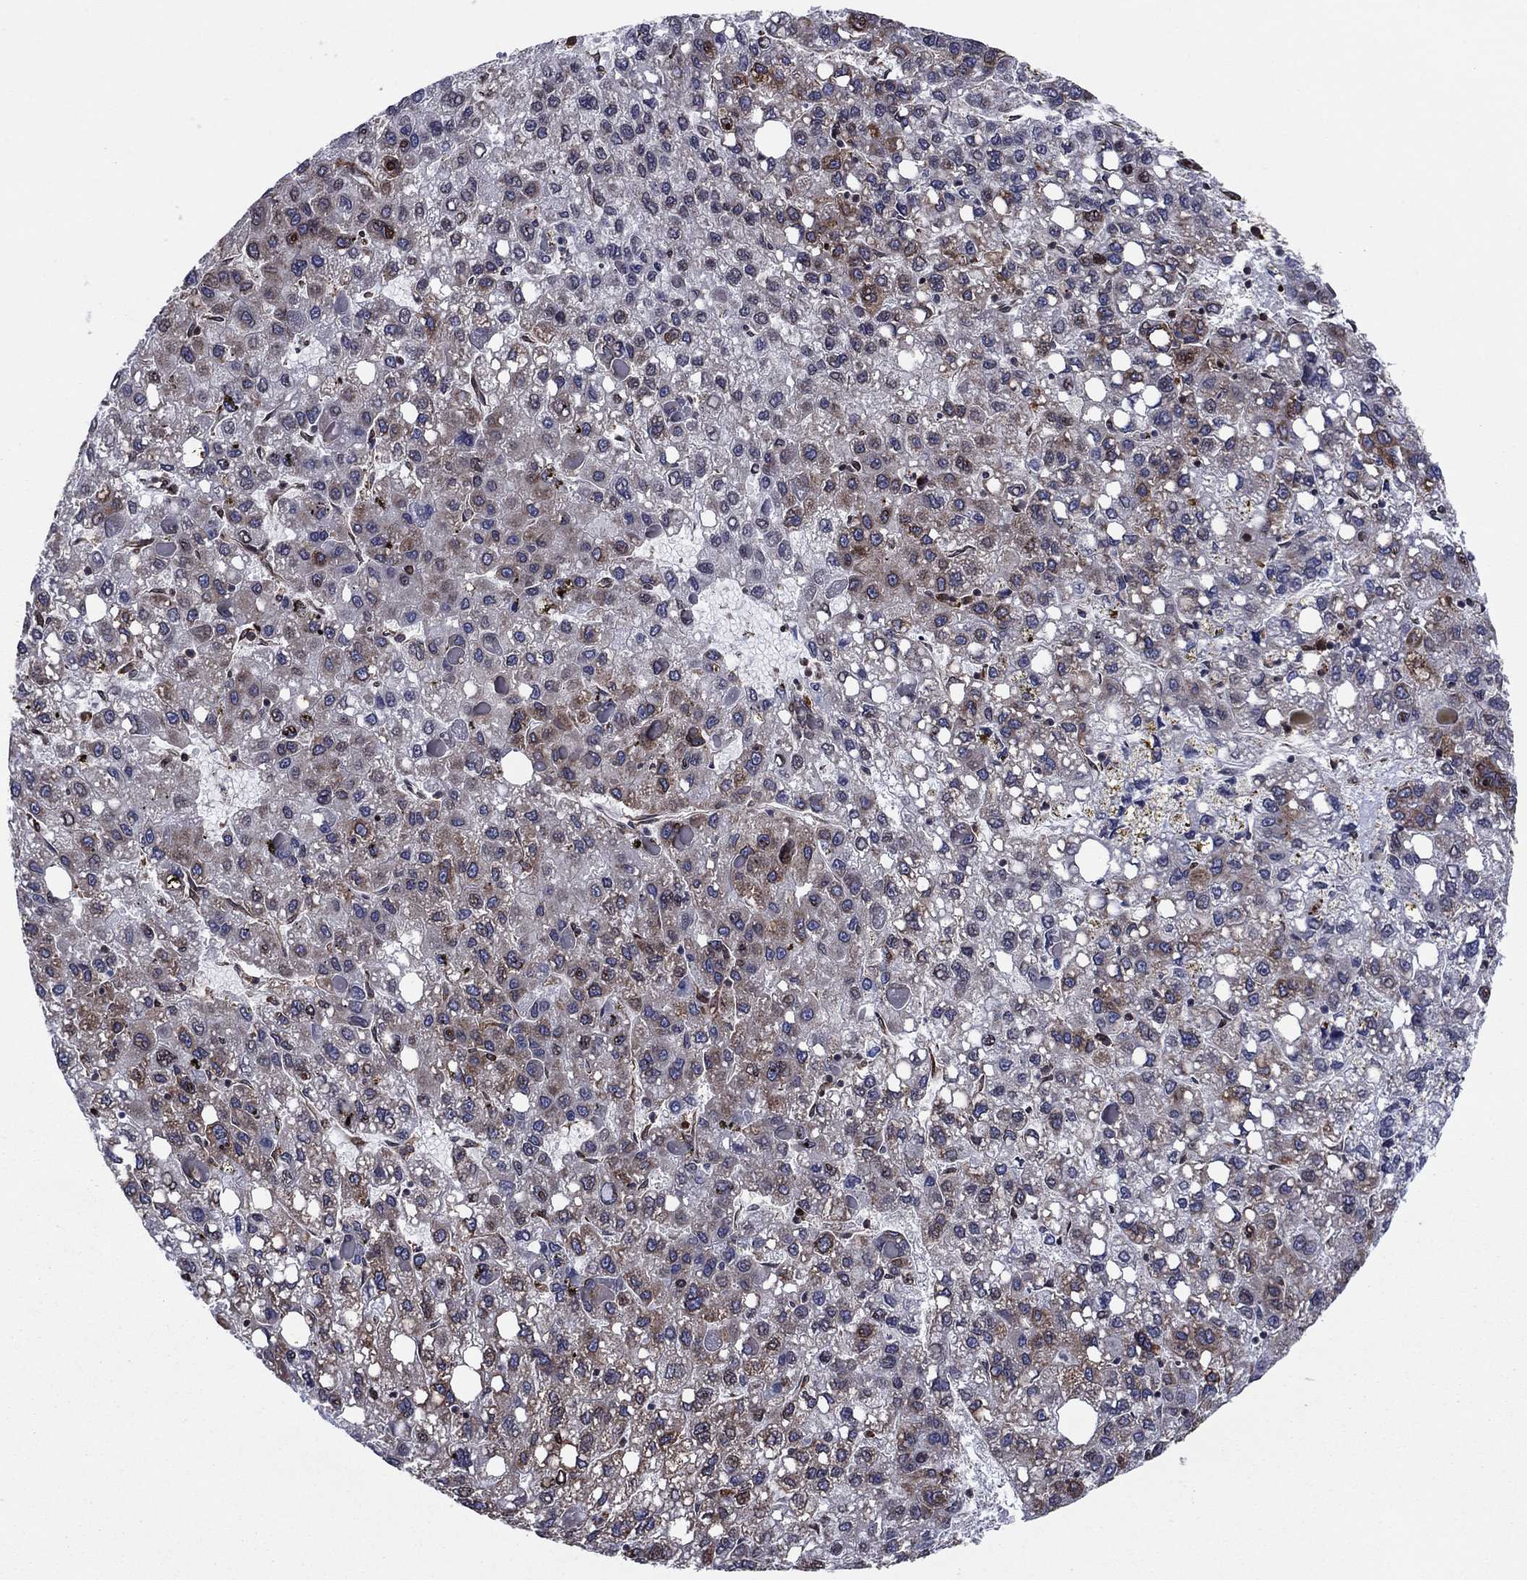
{"staining": {"intensity": "moderate", "quantity": "<25%", "location": "cytoplasmic/membranous"}, "tissue": "liver cancer", "cell_type": "Tumor cells", "image_type": "cancer", "snomed": [{"axis": "morphology", "description": "Carcinoma, Hepatocellular, NOS"}, {"axis": "topography", "description": "Liver"}], "caption": "High-magnification brightfield microscopy of liver hepatocellular carcinoma stained with DAB (3,3'-diaminobenzidine) (brown) and counterstained with hematoxylin (blue). tumor cells exhibit moderate cytoplasmic/membranous staining is appreciated in about<25% of cells. (IHC, brightfield microscopy, high magnification).", "gene": "YBX1", "patient": {"sex": "female", "age": 82}}